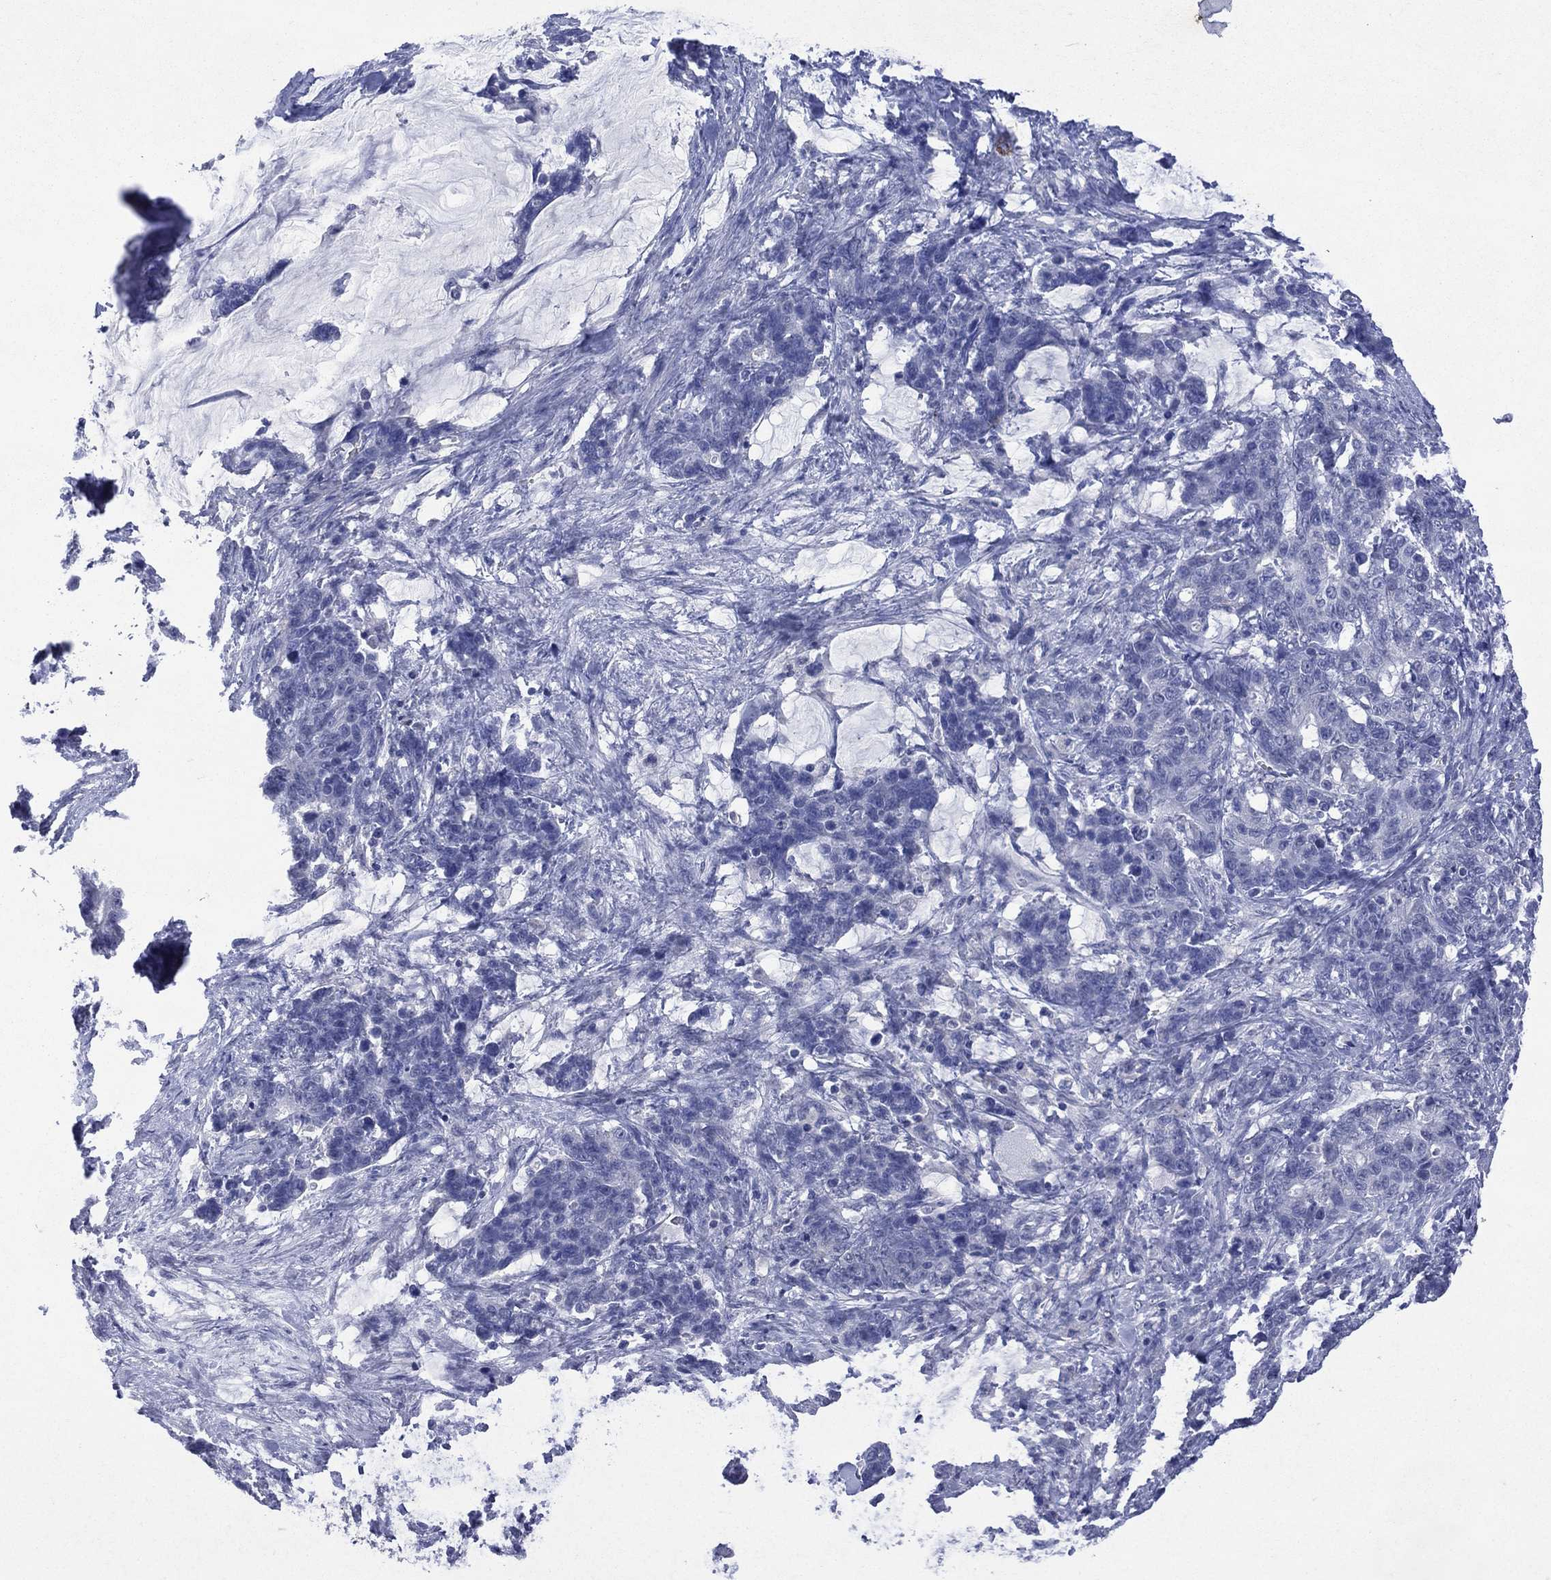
{"staining": {"intensity": "negative", "quantity": "none", "location": "none"}, "tissue": "stomach cancer", "cell_type": "Tumor cells", "image_type": "cancer", "snomed": [{"axis": "morphology", "description": "Normal tissue, NOS"}, {"axis": "morphology", "description": "Adenocarcinoma, NOS"}, {"axis": "topography", "description": "Stomach"}], "caption": "Adenocarcinoma (stomach) stained for a protein using immunohistochemistry shows no positivity tumor cells.", "gene": "ASB10", "patient": {"sex": "female", "age": 64}}